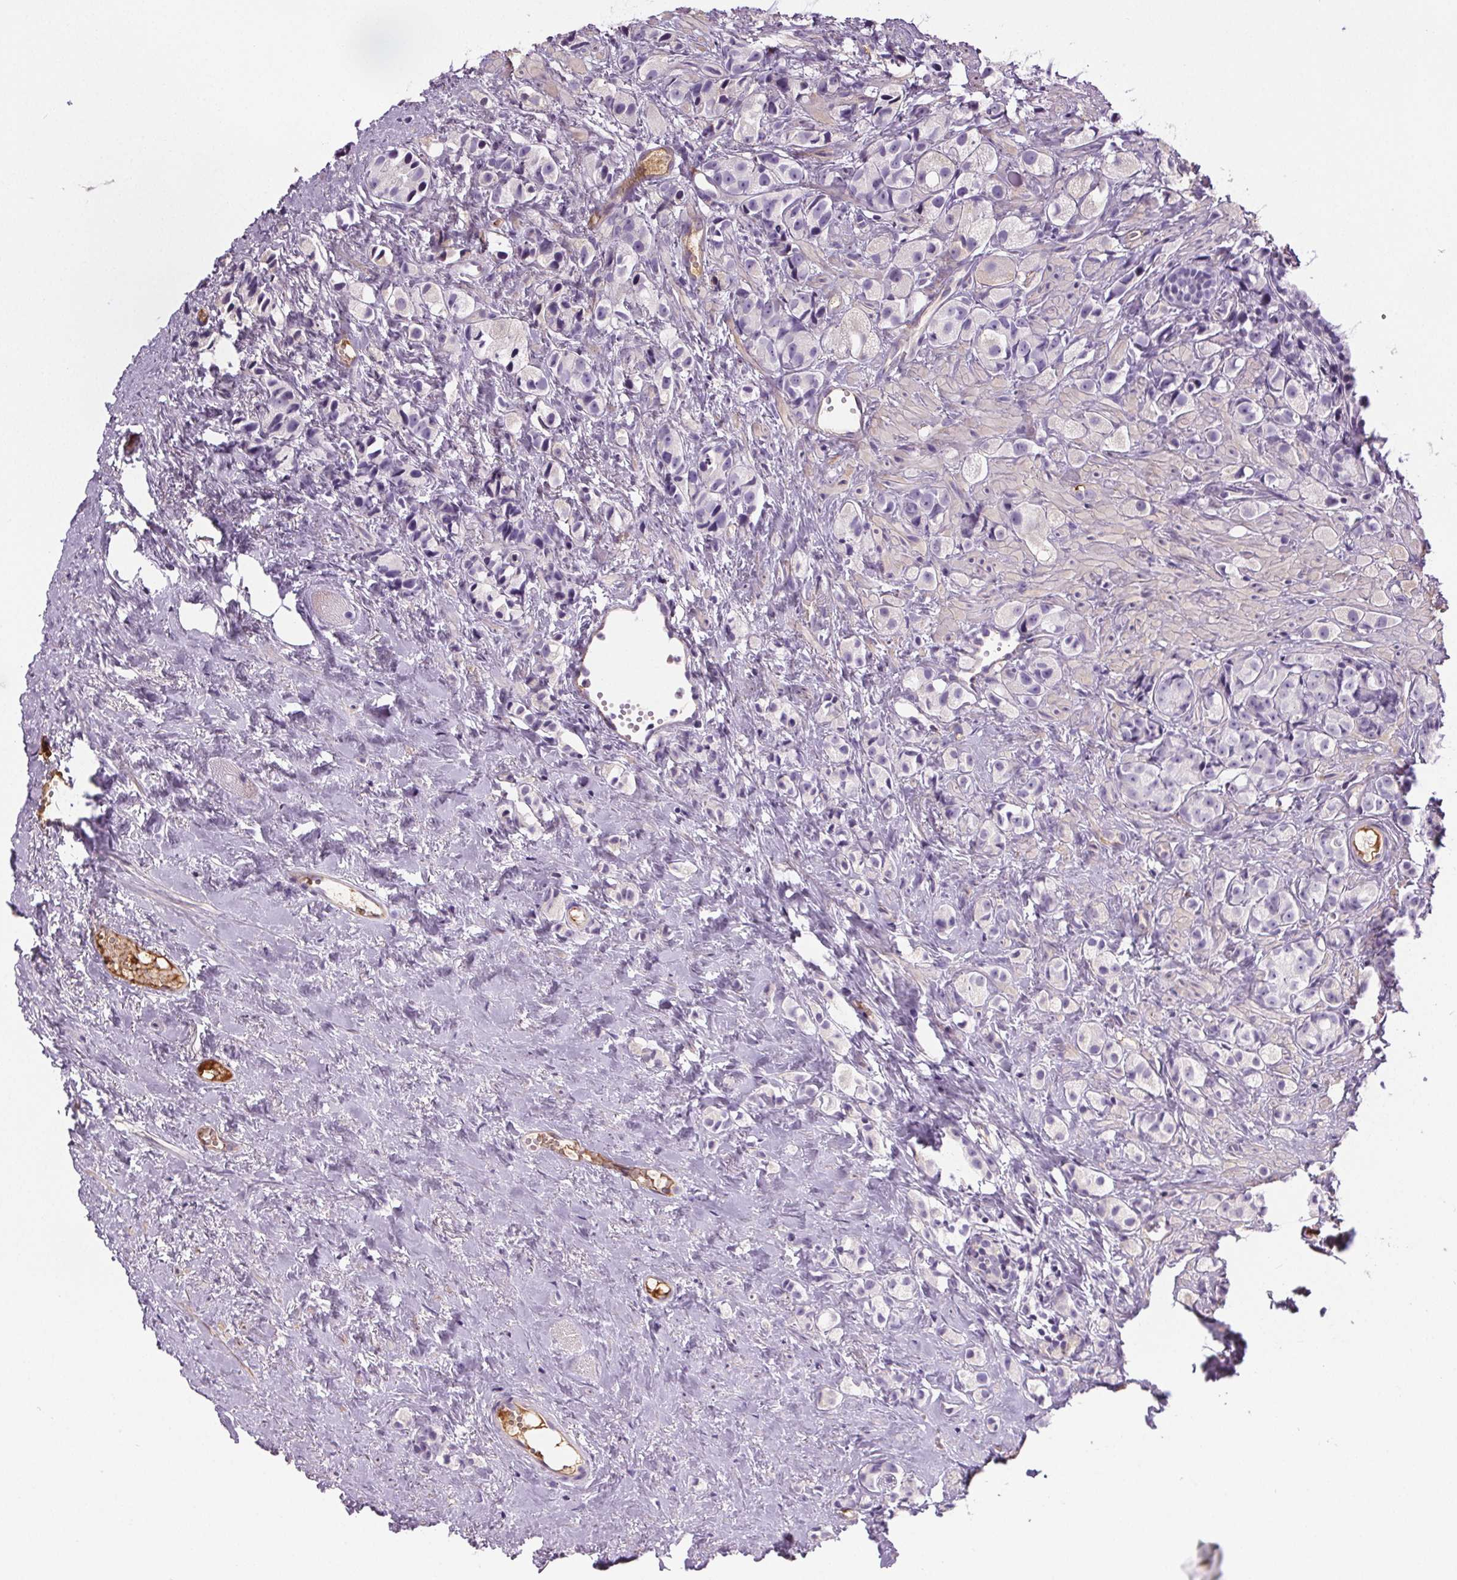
{"staining": {"intensity": "negative", "quantity": "none", "location": "none"}, "tissue": "prostate cancer", "cell_type": "Tumor cells", "image_type": "cancer", "snomed": [{"axis": "morphology", "description": "Adenocarcinoma, High grade"}, {"axis": "topography", "description": "Prostate"}], "caption": "High power microscopy image of an immunohistochemistry image of prostate high-grade adenocarcinoma, revealing no significant staining in tumor cells.", "gene": "CD5L", "patient": {"sex": "male", "age": 81}}